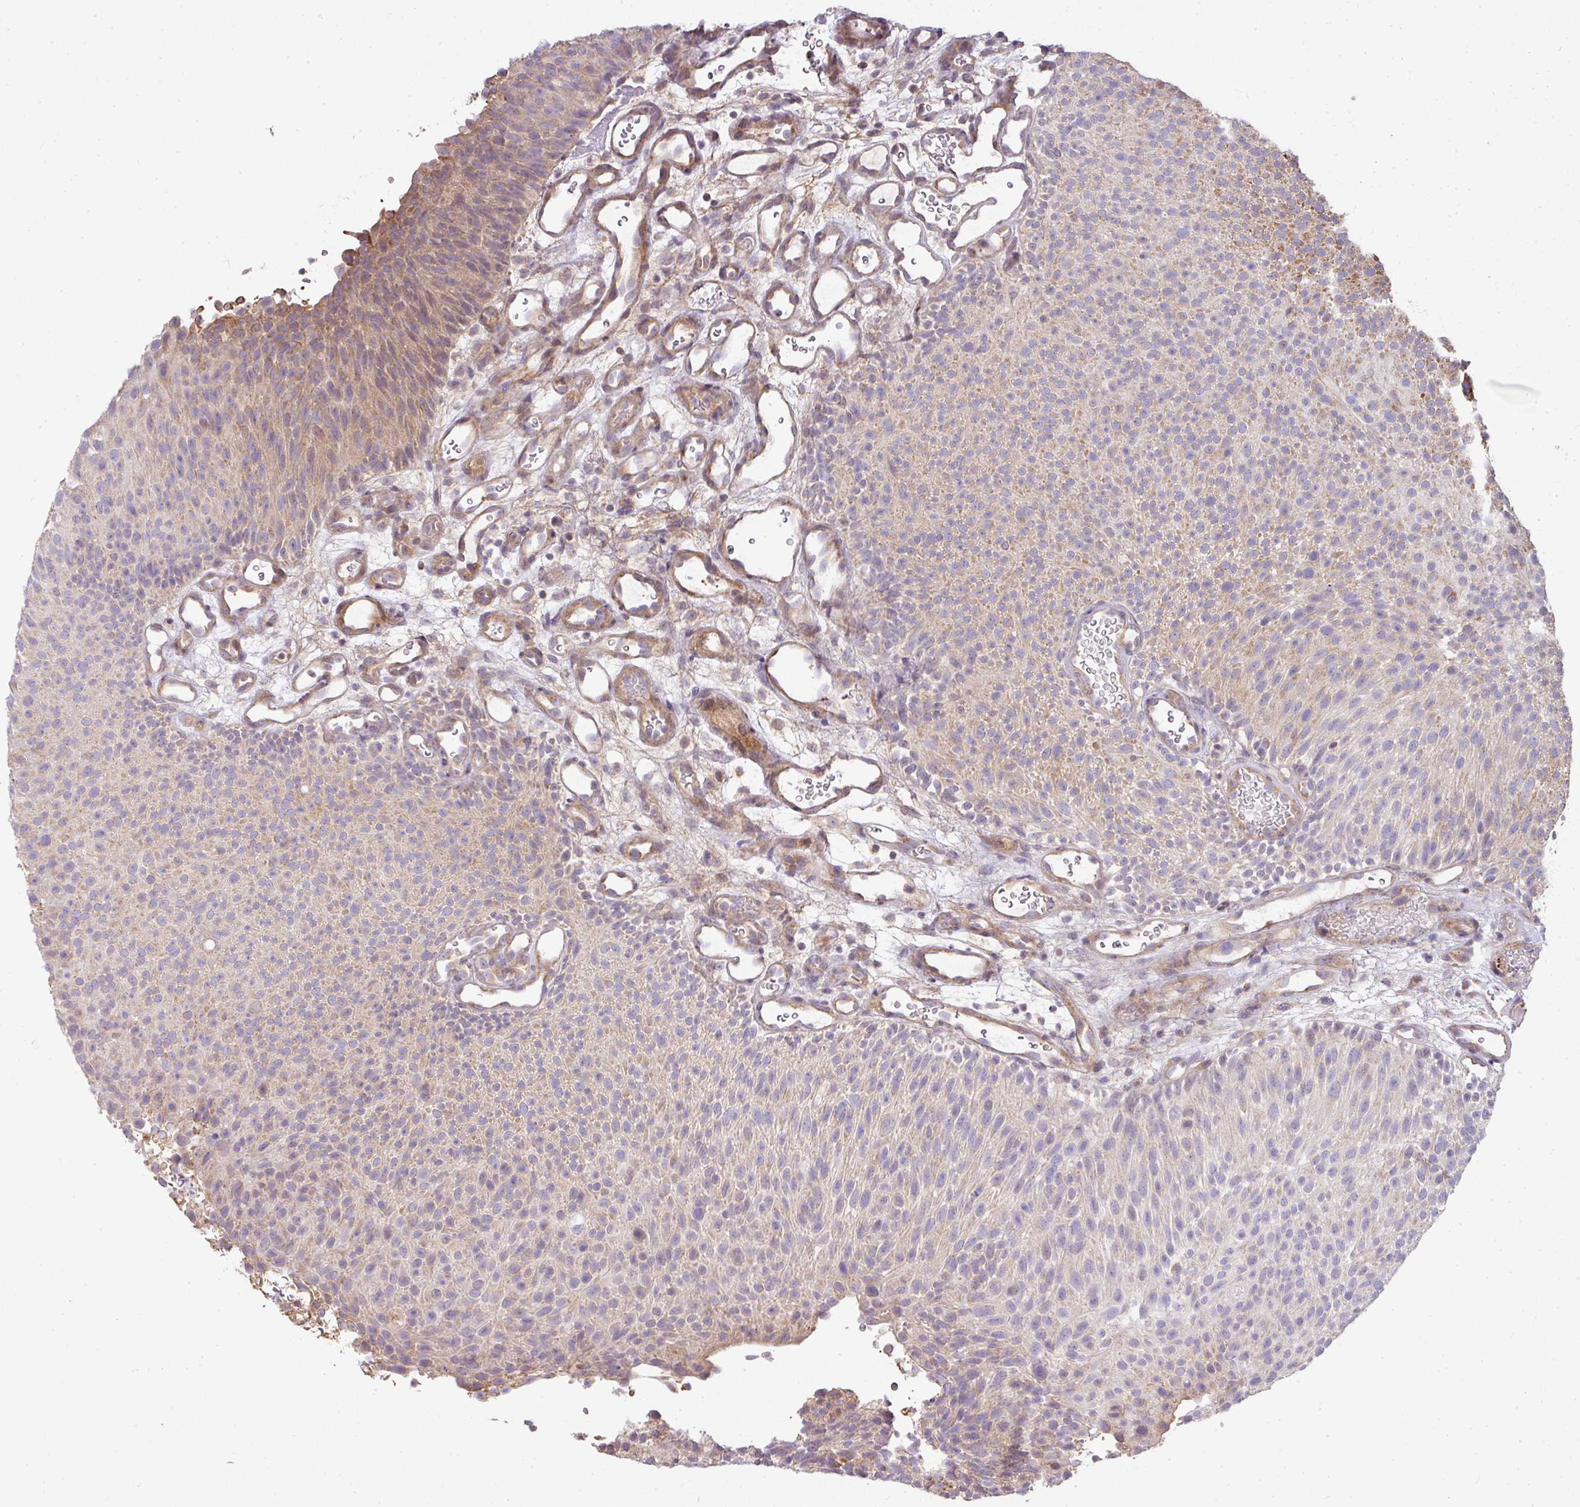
{"staining": {"intensity": "moderate", "quantity": "<25%", "location": "cytoplasmic/membranous"}, "tissue": "urothelial cancer", "cell_type": "Tumor cells", "image_type": "cancer", "snomed": [{"axis": "morphology", "description": "Urothelial carcinoma, Low grade"}, {"axis": "topography", "description": "Urinary bladder"}], "caption": "Approximately <25% of tumor cells in human urothelial carcinoma (low-grade) demonstrate moderate cytoplasmic/membranous protein expression as visualized by brown immunohistochemical staining.", "gene": "STK35", "patient": {"sex": "male", "age": 78}}